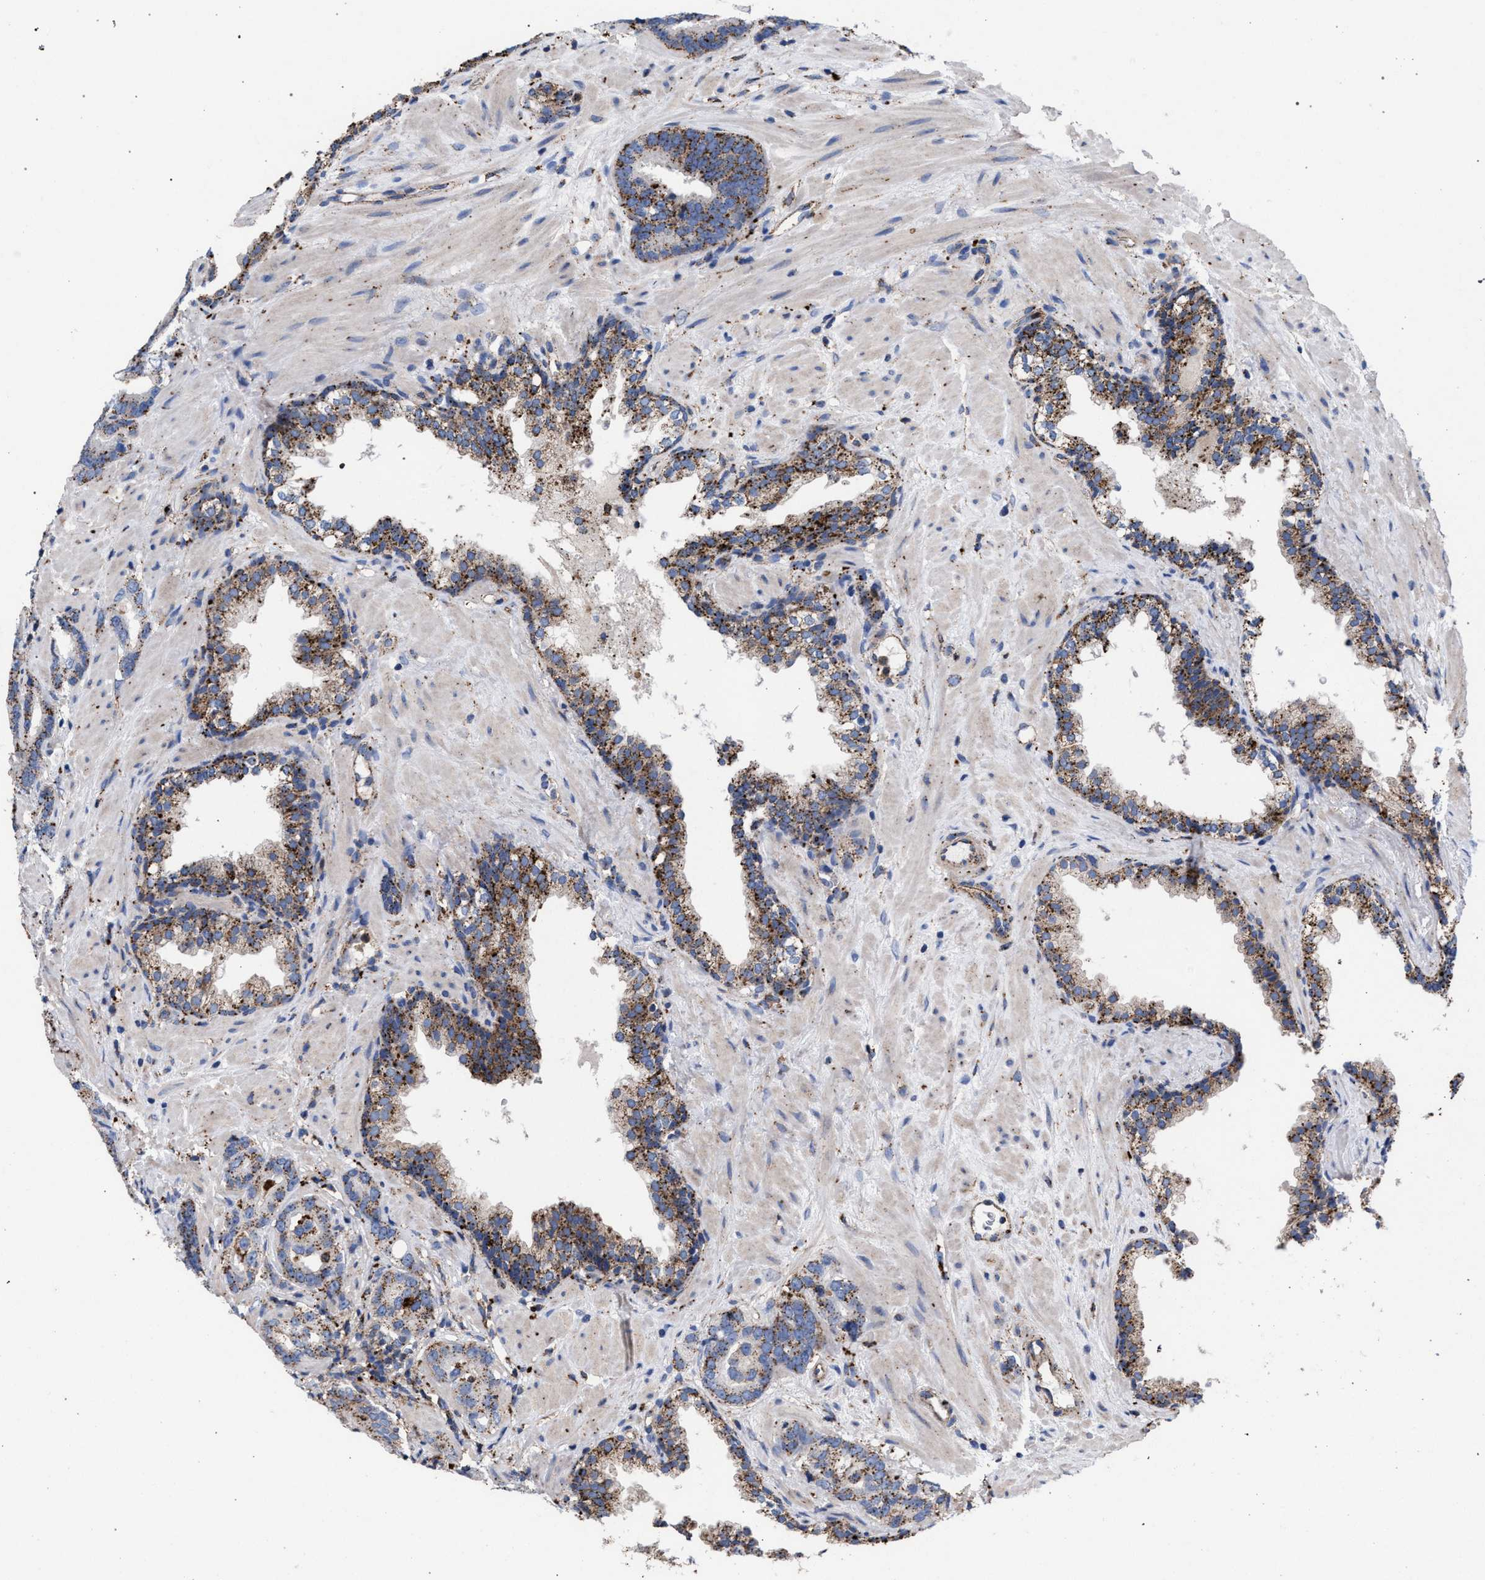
{"staining": {"intensity": "moderate", "quantity": ">75%", "location": "cytoplasmic/membranous"}, "tissue": "prostate cancer", "cell_type": "Tumor cells", "image_type": "cancer", "snomed": [{"axis": "morphology", "description": "Adenocarcinoma, Low grade"}, {"axis": "topography", "description": "Prostate"}], "caption": "Prostate cancer stained with a brown dye reveals moderate cytoplasmic/membranous positive expression in about >75% of tumor cells.", "gene": "PPT1", "patient": {"sex": "male", "age": 59}}